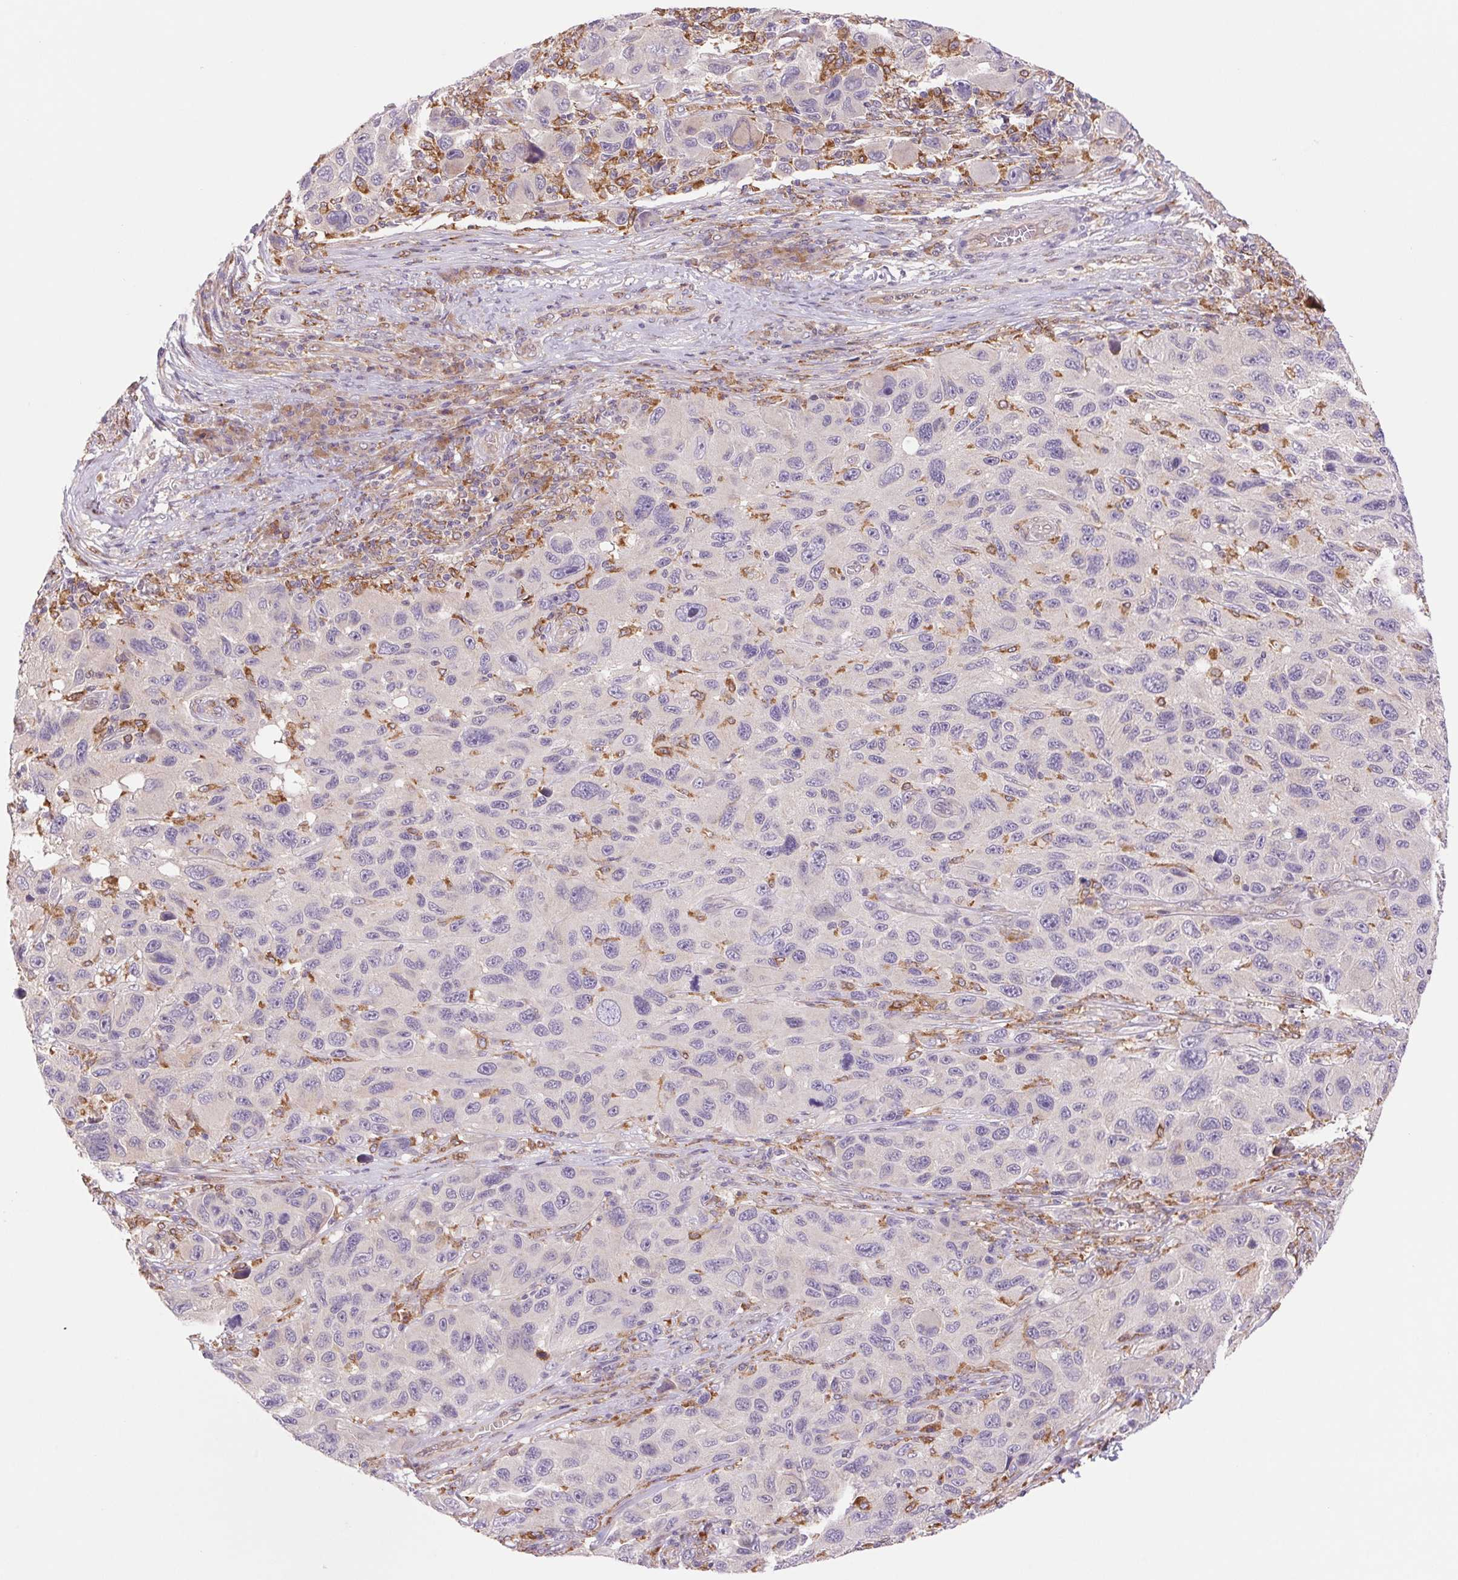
{"staining": {"intensity": "negative", "quantity": "none", "location": "none"}, "tissue": "melanoma", "cell_type": "Tumor cells", "image_type": "cancer", "snomed": [{"axis": "morphology", "description": "Malignant melanoma, NOS"}, {"axis": "topography", "description": "Skin"}], "caption": "DAB (3,3'-diaminobenzidine) immunohistochemical staining of human melanoma reveals no significant staining in tumor cells. (IHC, brightfield microscopy, high magnification).", "gene": "KLHL20", "patient": {"sex": "male", "age": 53}}